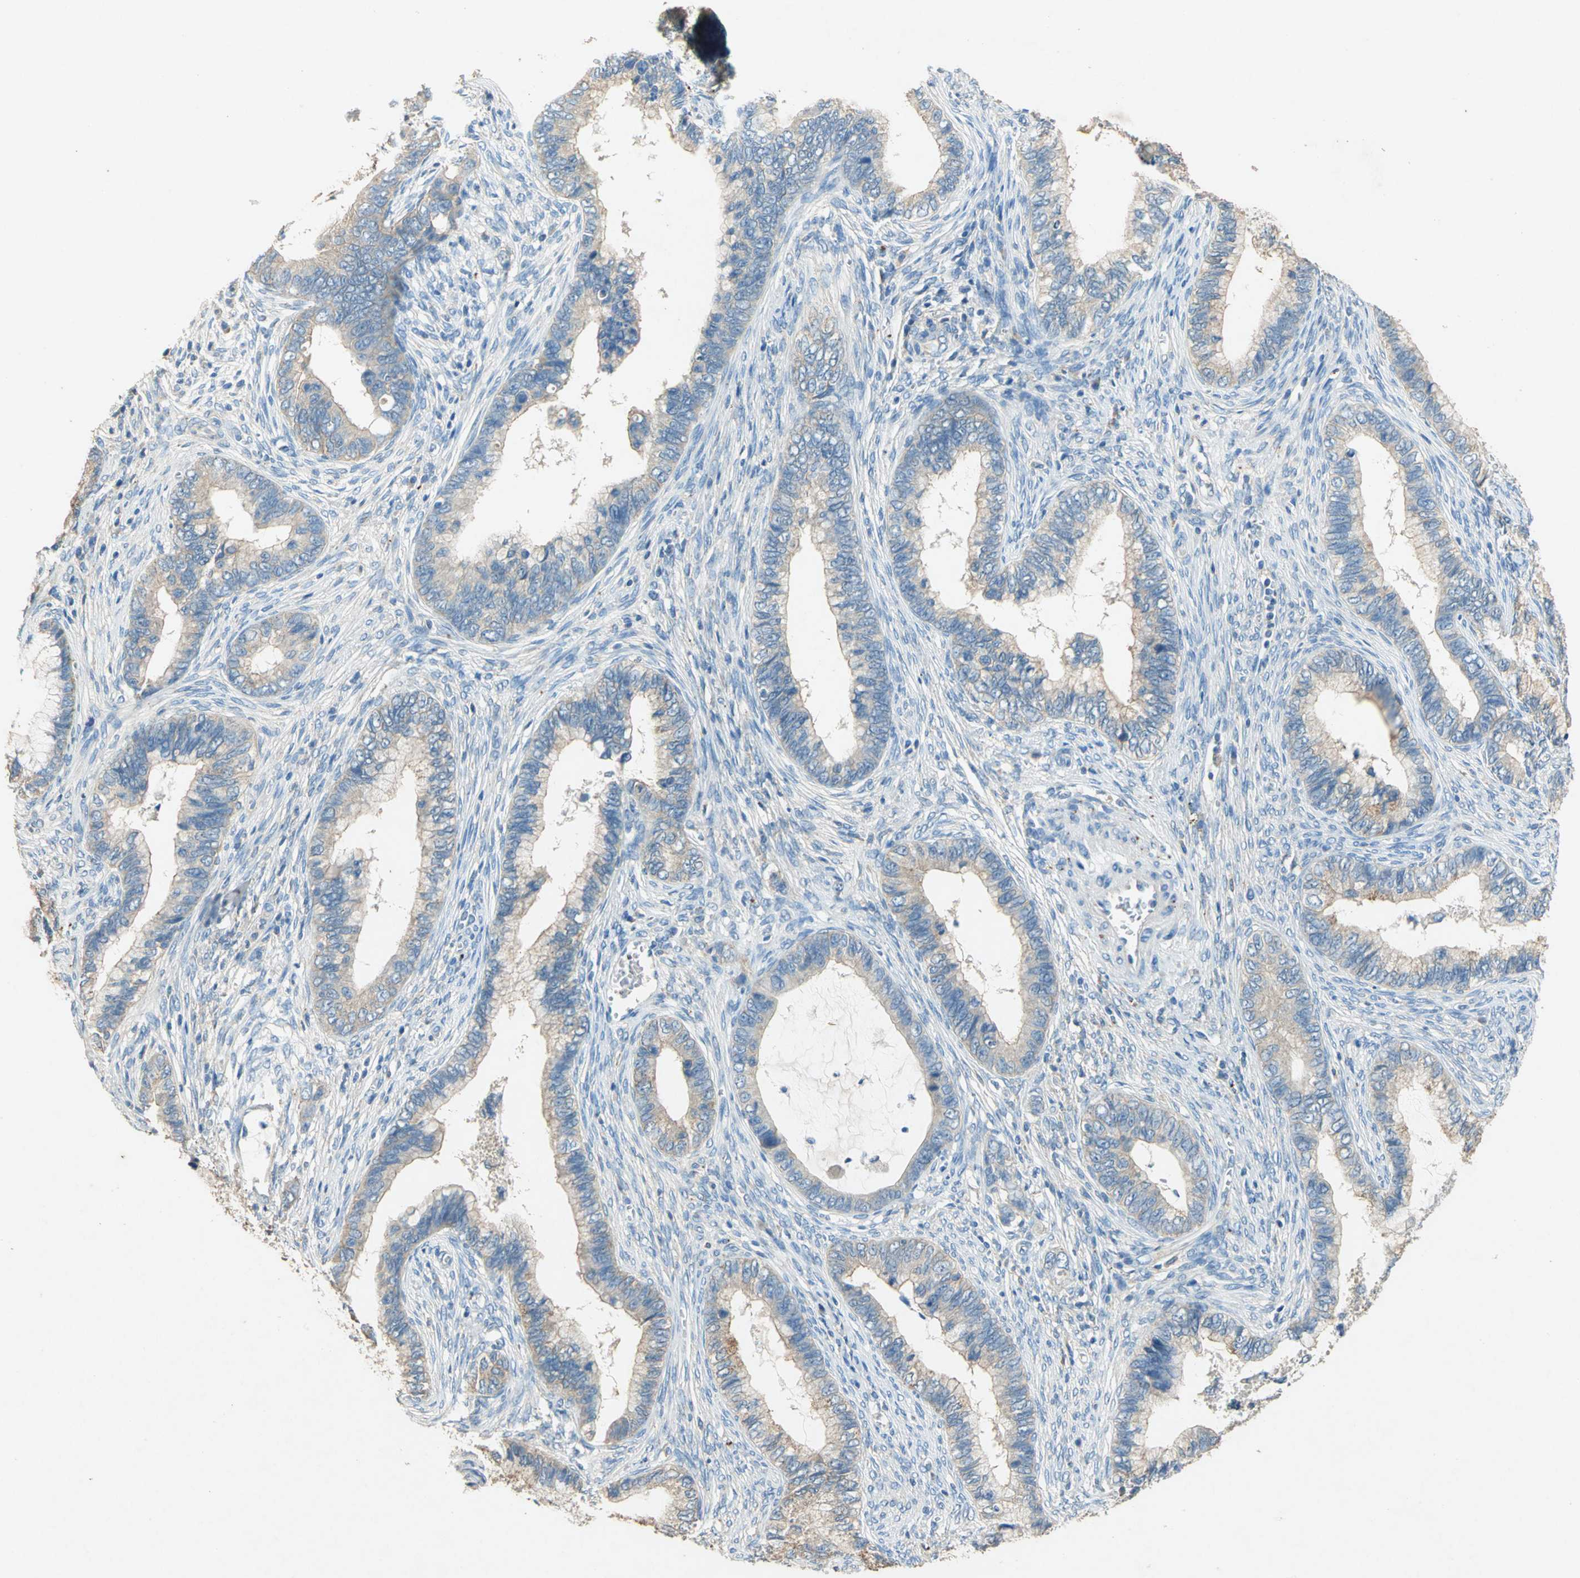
{"staining": {"intensity": "weak", "quantity": ">75%", "location": "cytoplasmic/membranous"}, "tissue": "cervical cancer", "cell_type": "Tumor cells", "image_type": "cancer", "snomed": [{"axis": "morphology", "description": "Adenocarcinoma, NOS"}, {"axis": "topography", "description": "Cervix"}], "caption": "An image showing weak cytoplasmic/membranous expression in approximately >75% of tumor cells in cervical cancer, as visualized by brown immunohistochemical staining.", "gene": "ADAMTS5", "patient": {"sex": "female", "age": 44}}